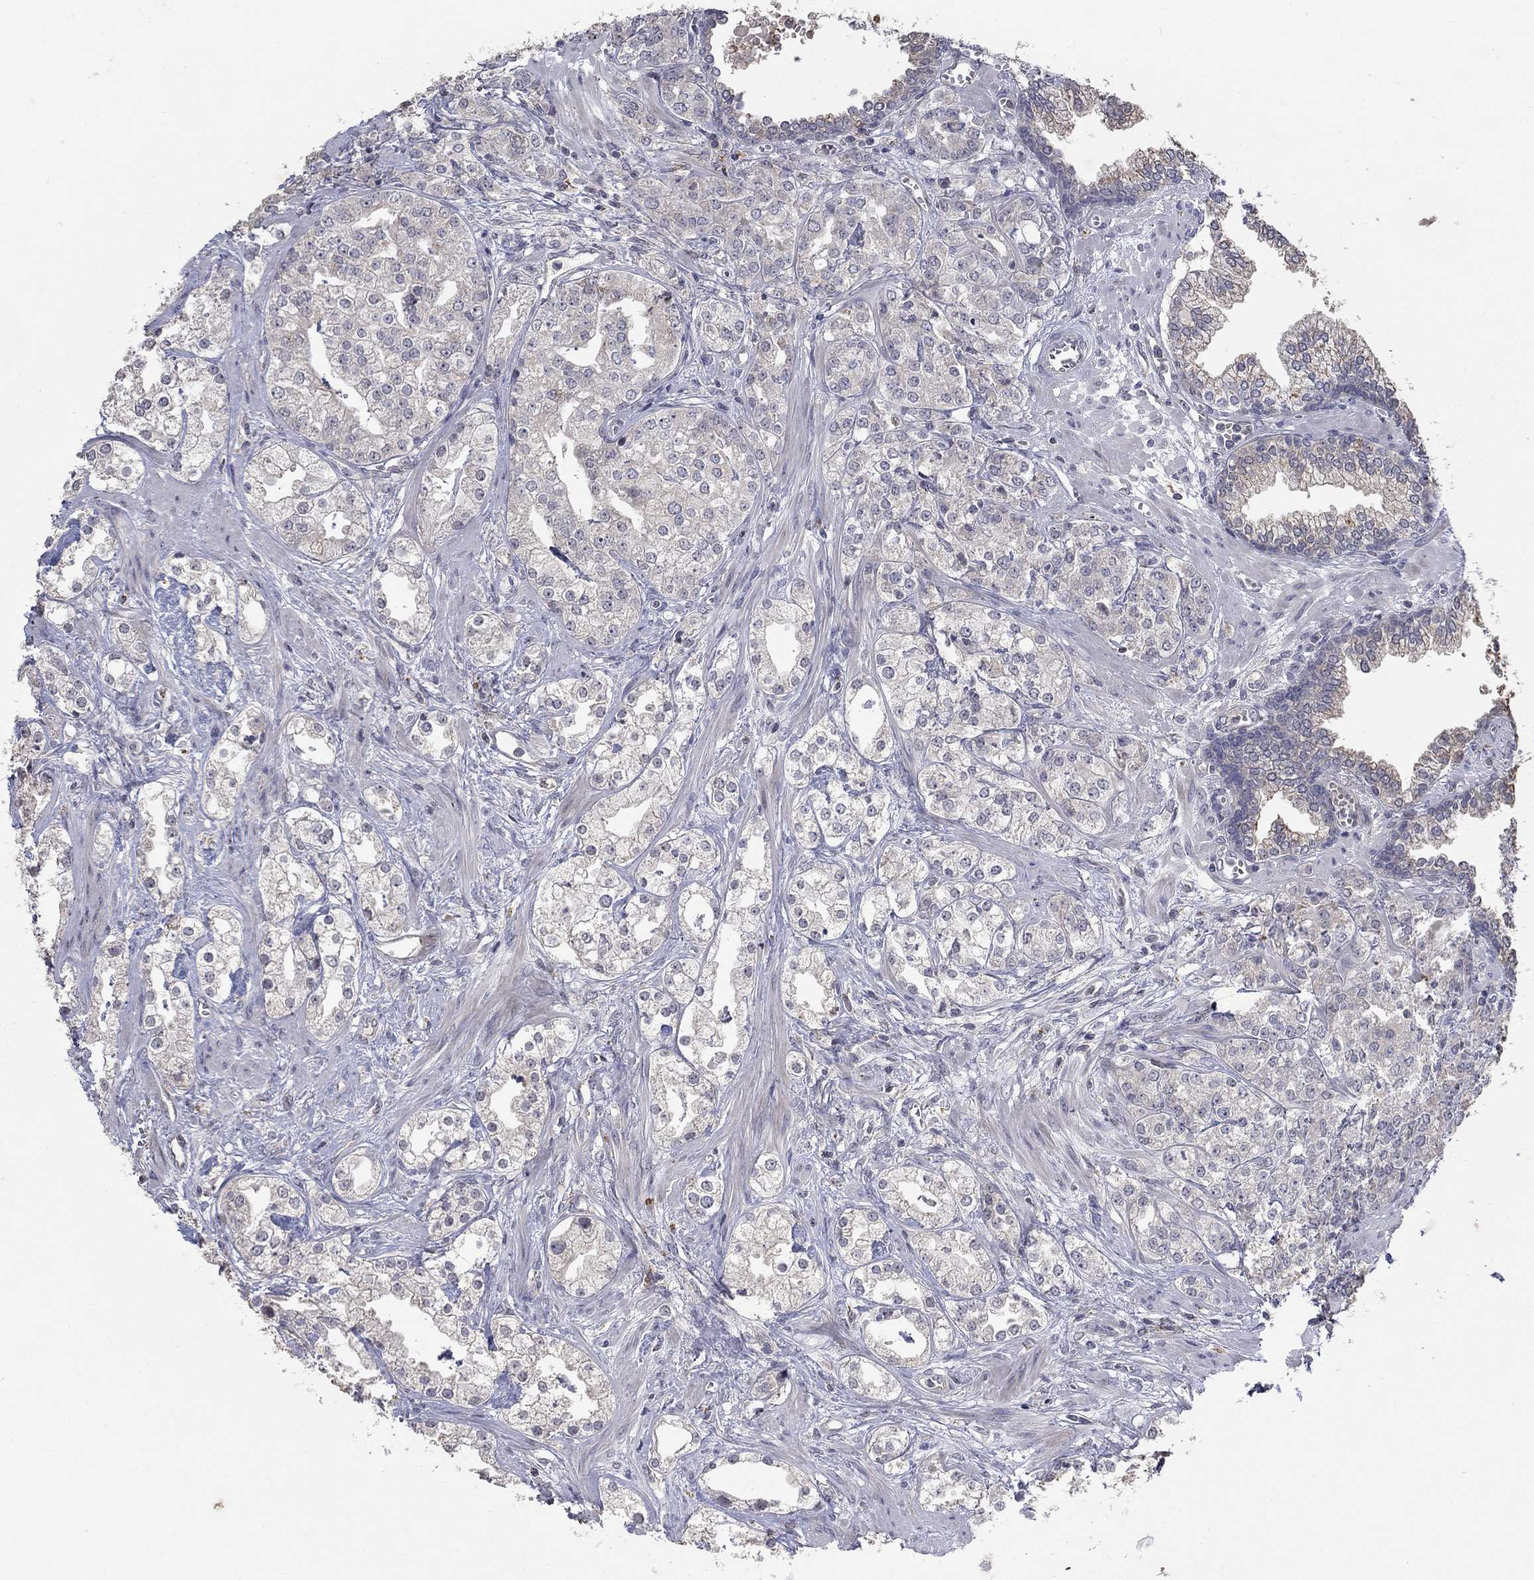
{"staining": {"intensity": "negative", "quantity": "none", "location": "none"}, "tissue": "prostate cancer", "cell_type": "Tumor cells", "image_type": "cancer", "snomed": [{"axis": "morphology", "description": "Adenocarcinoma, NOS"}, {"axis": "topography", "description": "Prostate and seminal vesicle, NOS"}, {"axis": "topography", "description": "Prostate"}], "caption": "Histopathology image shows no significant protein positivity in tumor cells of prostate cancer.", "gene": "LPCAT4", "patient": {"sex": "male", "age": 62}}